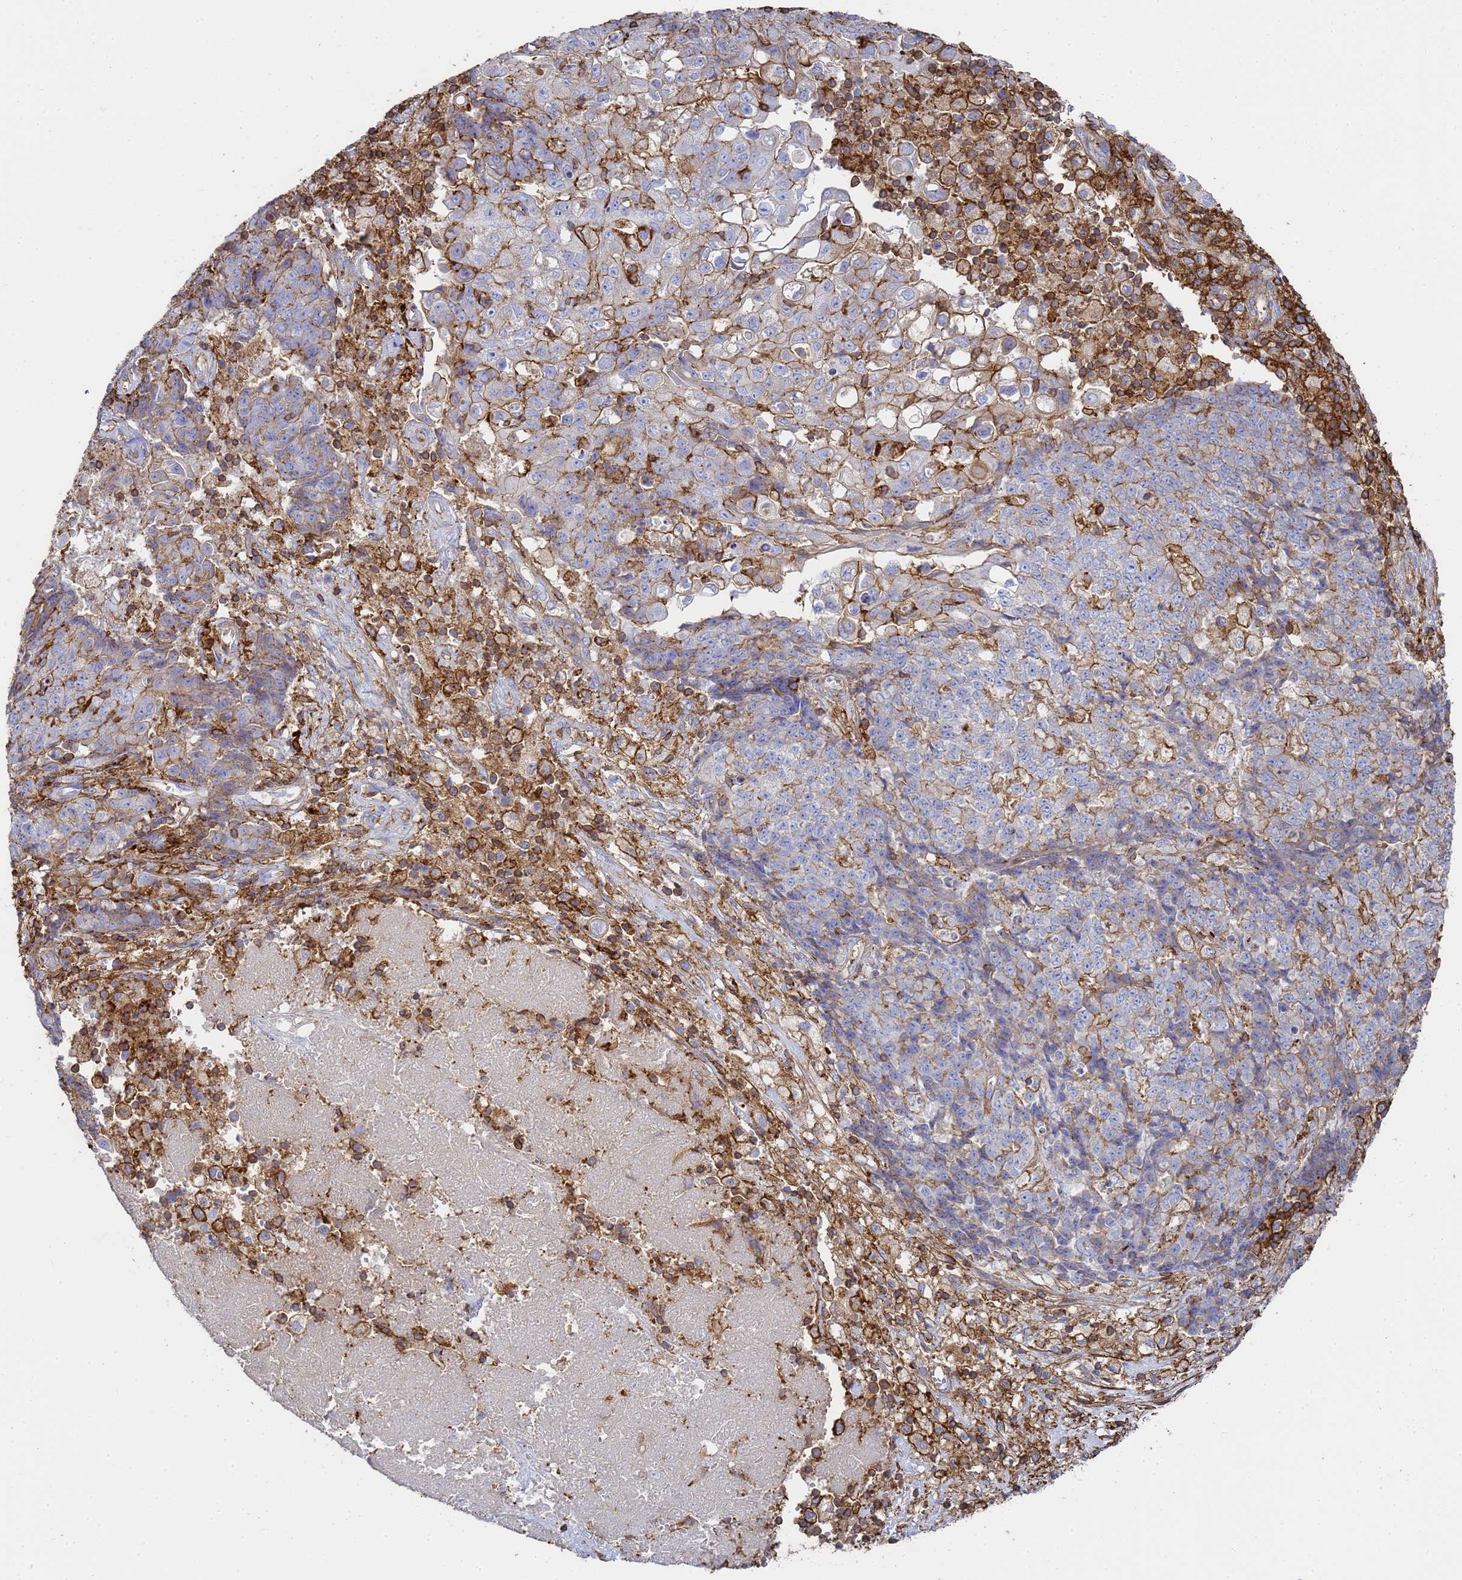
{"staining": {"intensity": "moderate", "quantity": "25%-75%", "location": "cytoplasmic/membranous"}, "tissue": "ovarian cancer", "cell_type": "Tumor cells", "image_type": "cancer", "snomed": [{"axis": "morphology", "description": "Carcinoma, endometroid"}, {"axis": "topography", "description": "Ovary"}], "caption": "Ovarian cancer (endometroid carcinoma) tissue shows moderate cytoplasmic/membranous positivity in about 25%-75% of tumor cells, visualized by immunohistochemistry.", "gene": "ACTB", "patient": {"sex": "female", "age": 42}}